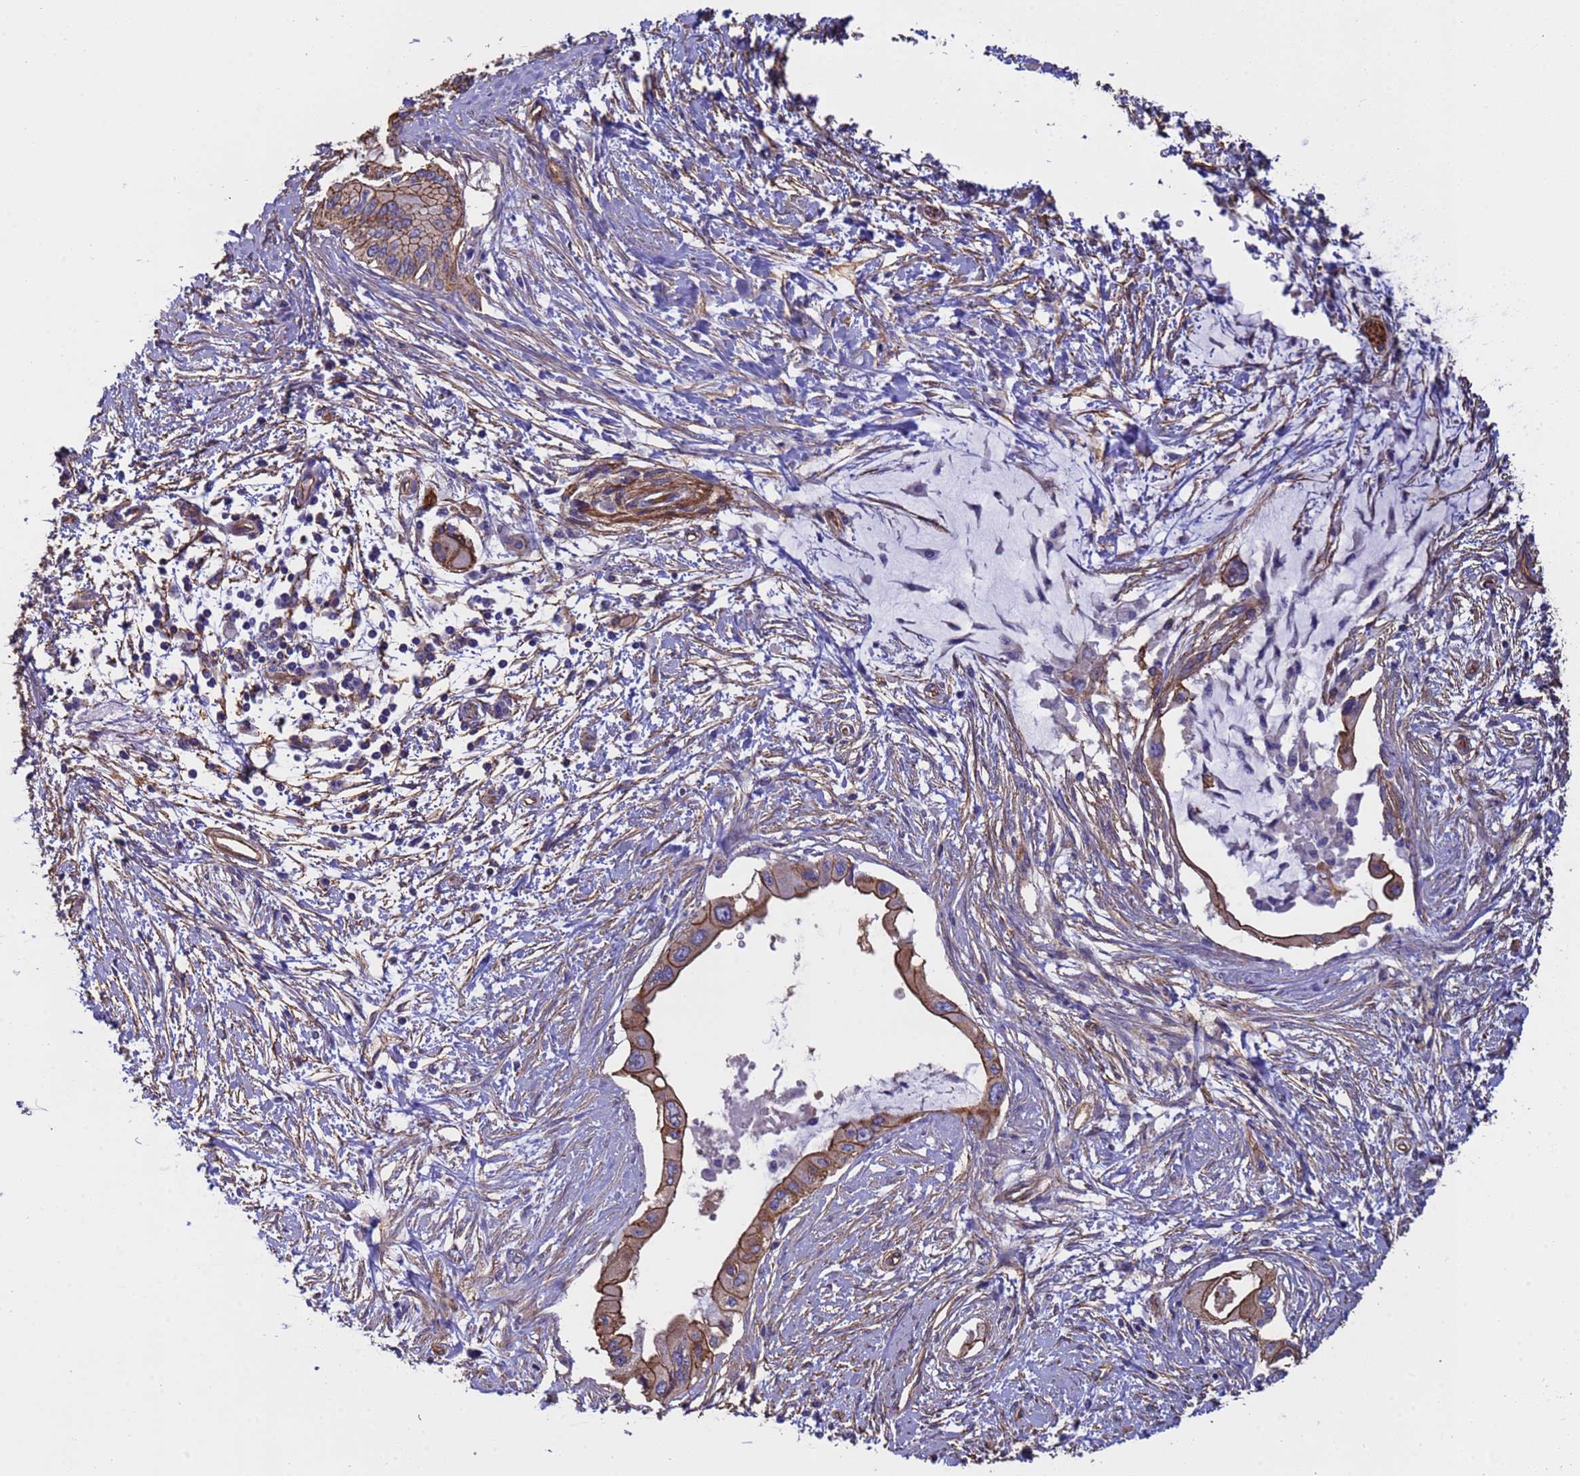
{"staining": {"intensity": "moderate", "quantity": ">75%", "location": "cytoplasmic/membranous"}, "tissue": "pancreatic cancer", "cell_type": "Tumor cells", "image_type": "cancer", "snomed": [{"axis": "morphology", "description": "Adenocarcinoma, NOS"}, {"axis": "topography", "description": "Pancreas"}], "caption": "Pancreatic cancer (adenocarcinoma) tissue shows moderate cytoplasmic/membranous staining in approximately >75% of tumor cells, visualized by immunohistochemistry.", "gene": "ZNF248", "patient": {"sex": "male", "age": 46}}